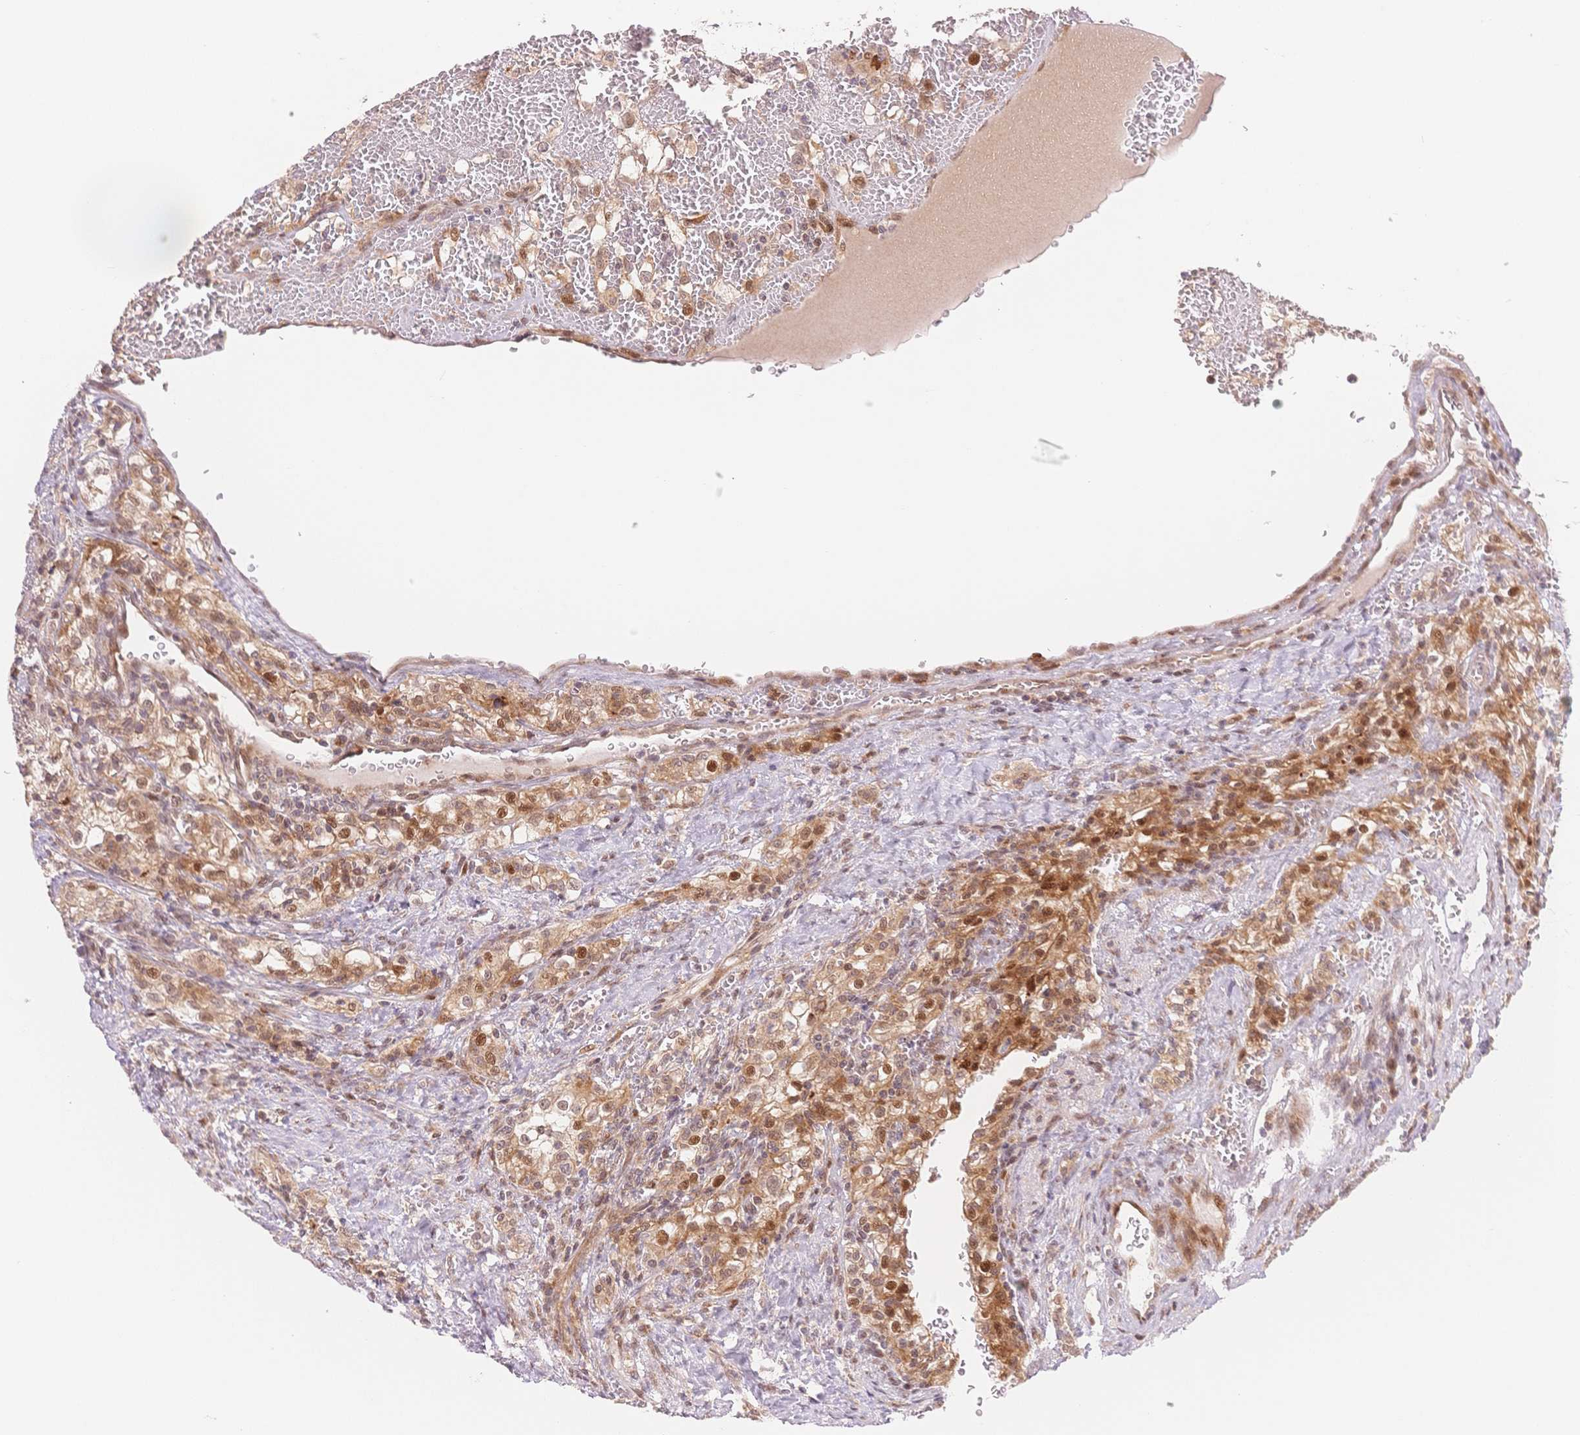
{"staining": {"intensity": "moderate", "quantity": ">75%", "location": "cytoplasmic/membranous,nuclear"}, "tissue": "renal cancer", "cell_type": "Tumor cells", "image_type": "cancer", "snomed": [{"axis": "morphology", "description": "Adenocarcinoma, NOS"}, {"axis": "topography", "description": "Kidney"}], "caption": "Tumor cells exhibit moderate cytoplasmic/membranous and nuclear expression in about >75% of cells in renal cancer (adenocarcinoma).", "gene": "STK39", "patient": {"sex": "female", "age": 74}}